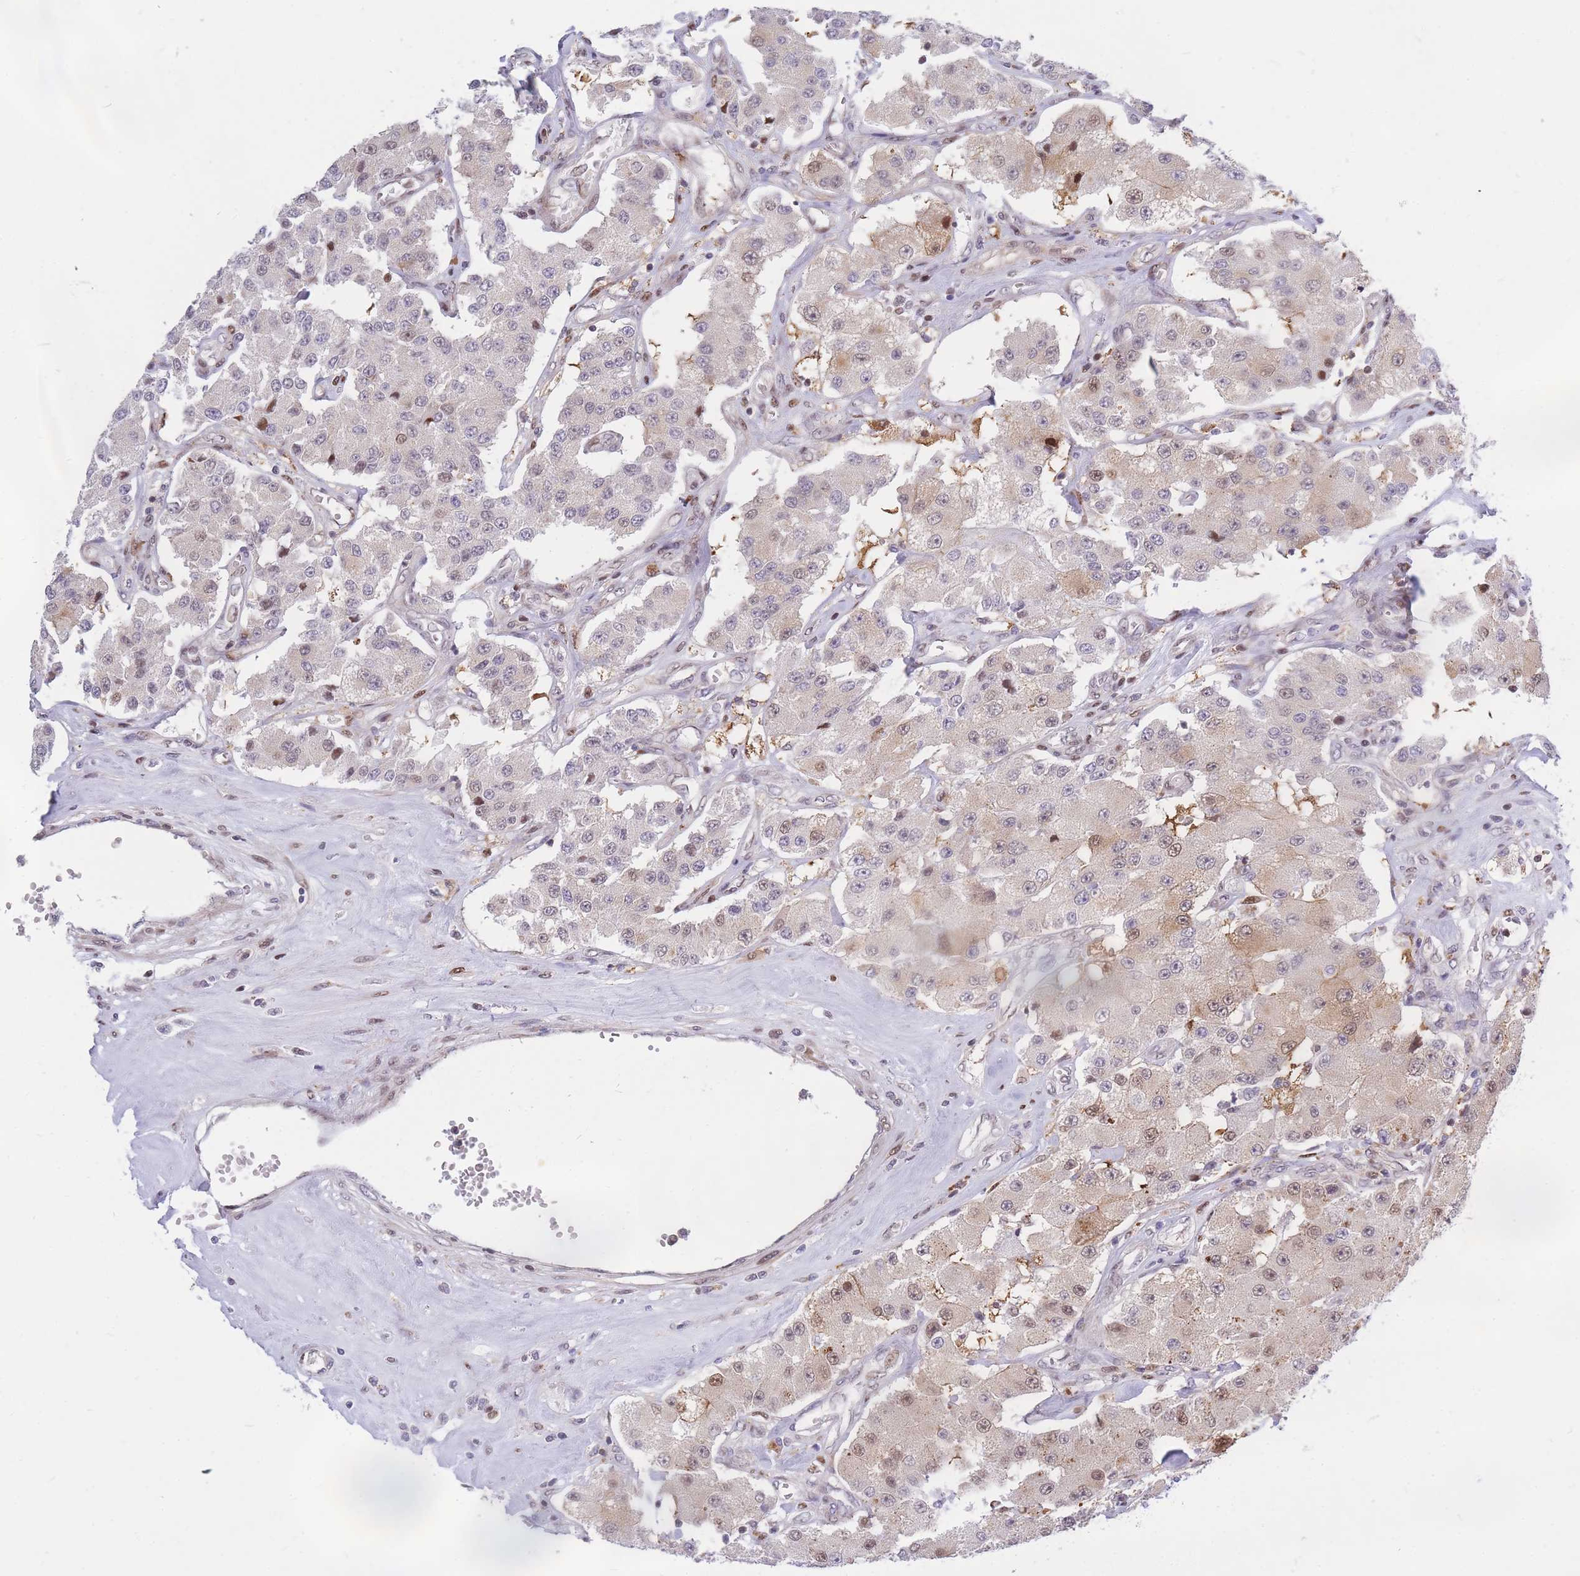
{"staining": {"intensity": "moderate", "quantity": "<25%", "location": "cytoplasmic/membranous,nuclear"}, "tissue": "carcinoid", "cell_type": "Tumor cells", "image_type": "cancer", "snomed": [{"axis": "morphology", "description": "Carcinoid, malignant, NOS"}, {"axis": "topography", "description": "Pancreas"}], "caption": "Carcinoid was stained to show a protein in brown. There is low levels of moderate cytoplasmic/membranous and nuclear expression in approximately <25% of tumor cells.", "gene": "CRACD", "patient": {"sex": "male", "age": 41}}